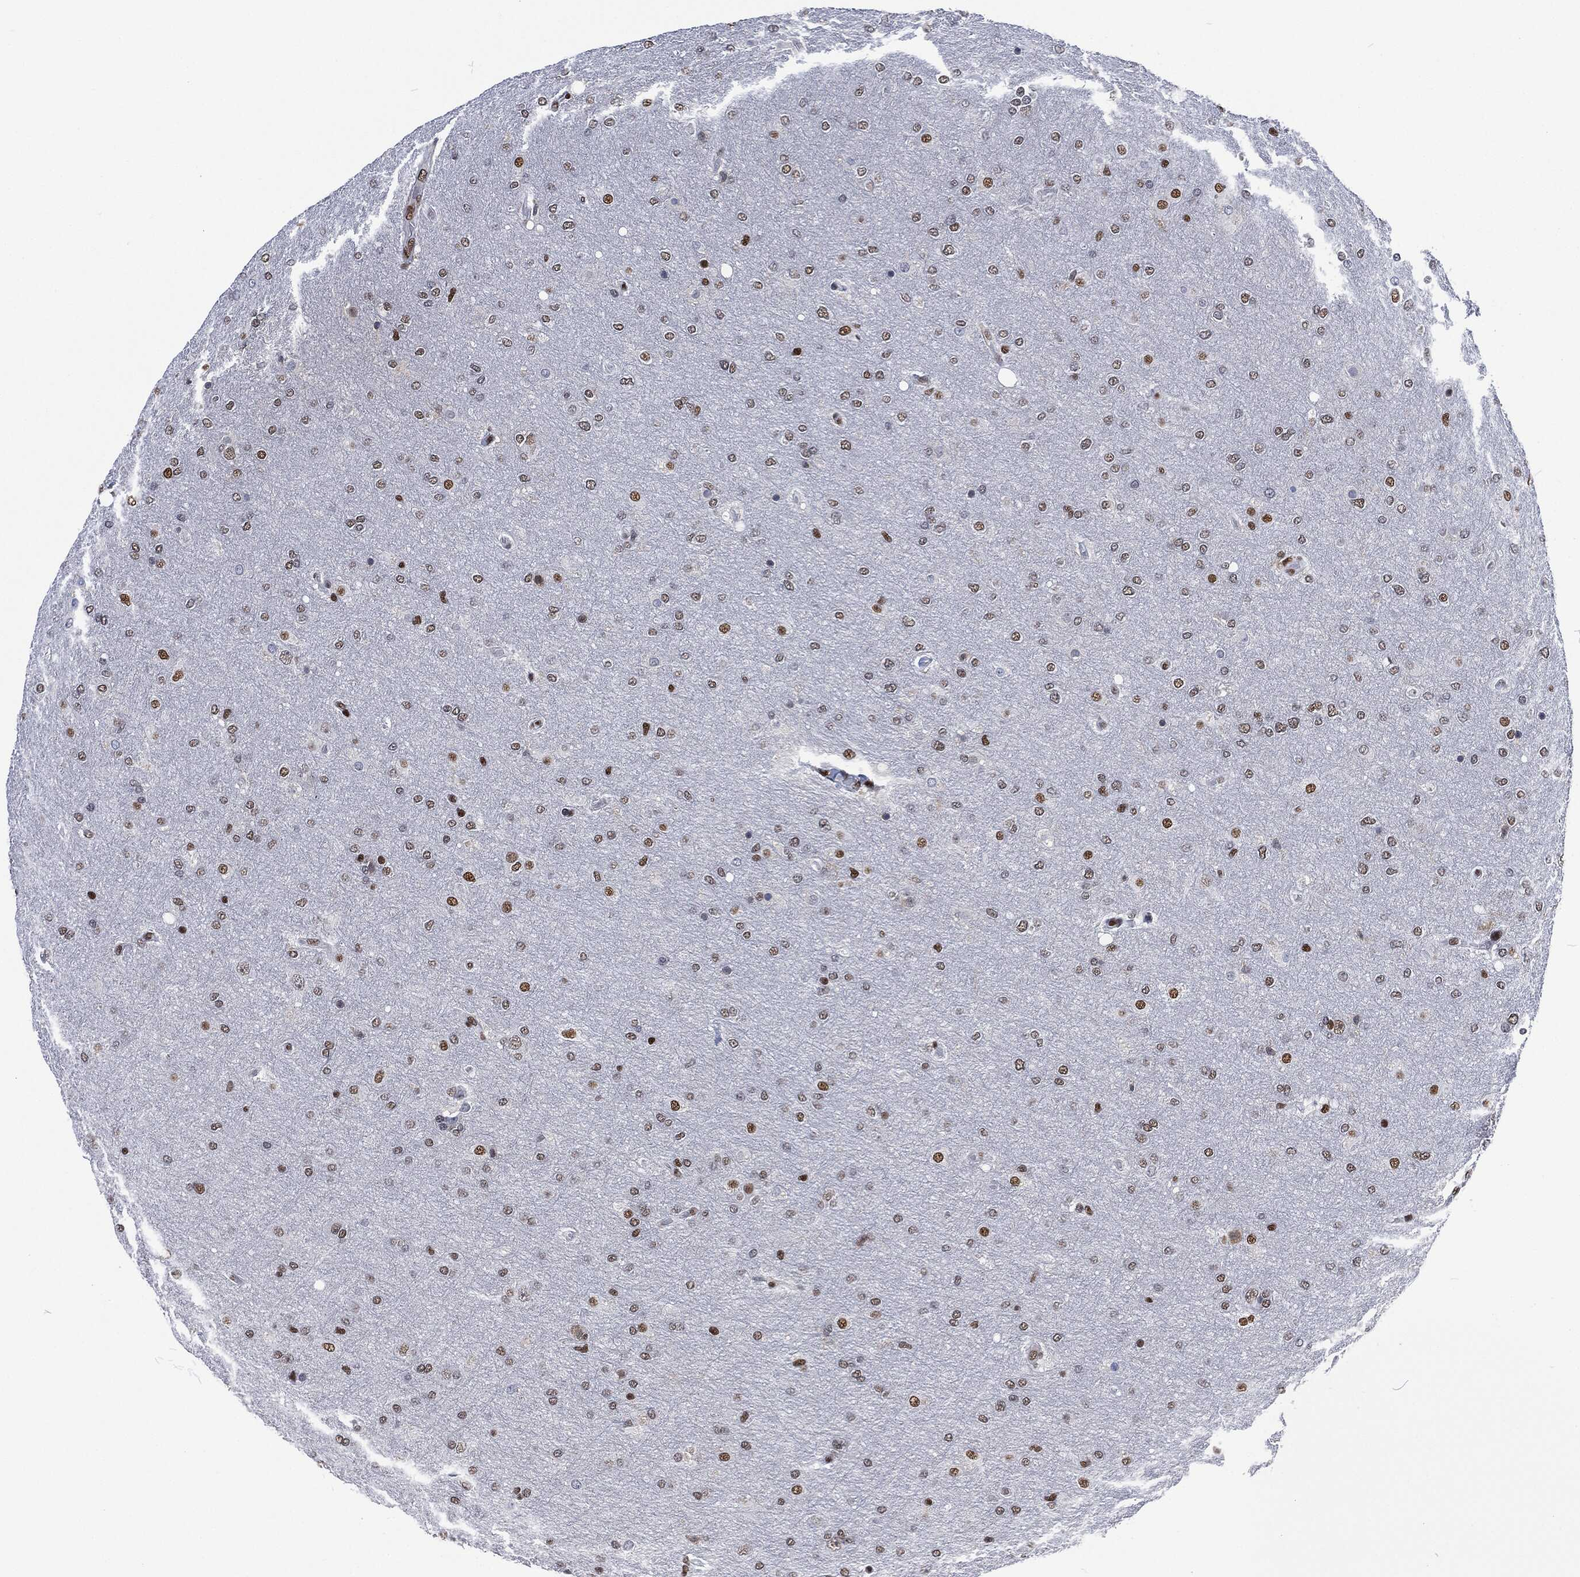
{"staining": {"intensity": "strong", "quantity": "<25%", "location": "nuclear"}, "tissue": "glioma", "cell_type": "Tumor cells", "image_type": "cancer", "snomed": [{"axis": "morphology", "description": "Glioma, malignant, NOS"}, {"axis": "topography", "description": "Cerebral cortex"}], "caption": "A brown stain shows strong nuclear positivity of a protein in glioma (malignant) tumor cells.", "gene": "DCPS", "patient": {"sex": "male", "age": 58}}